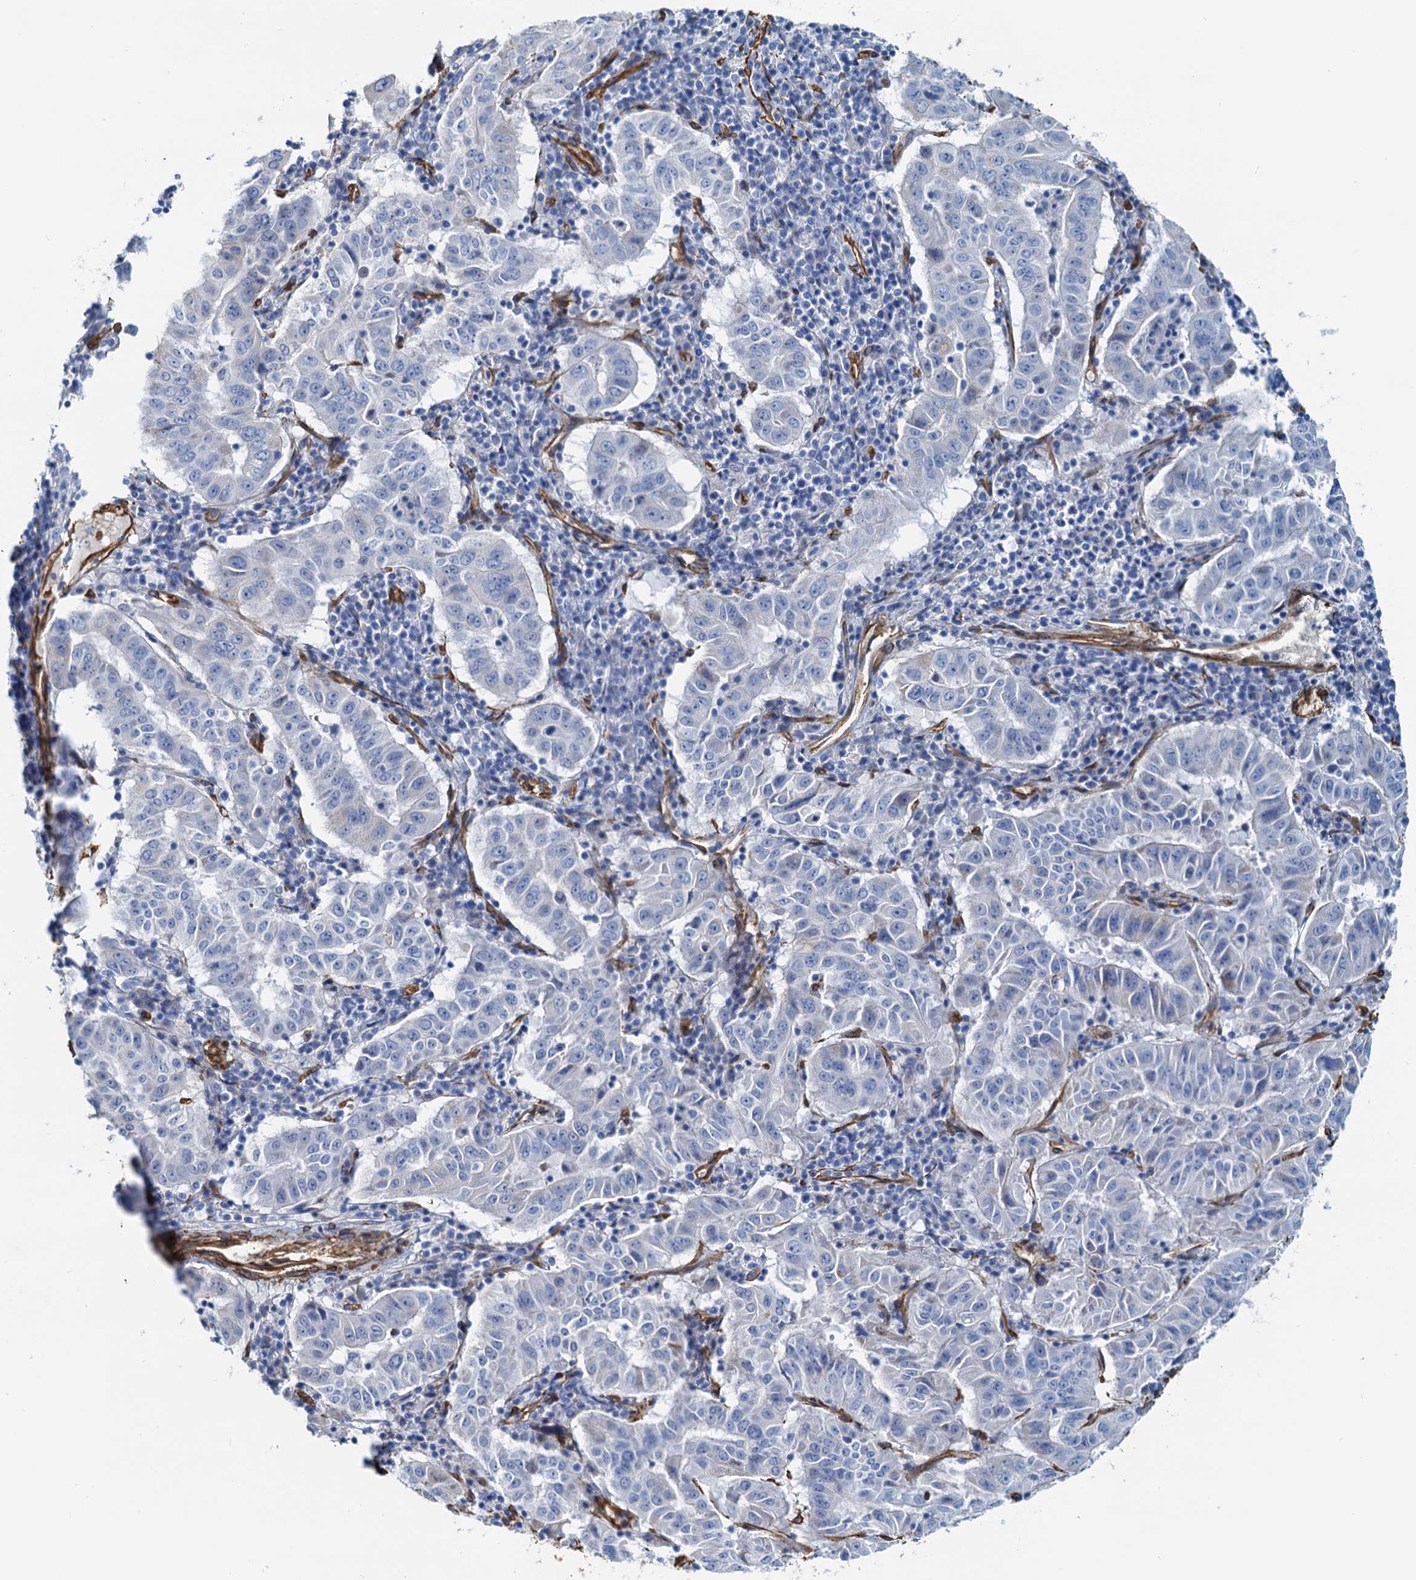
{"staining": {"intensity": "negative", "quantity": "none", "location": "none"}, "tissue": "pancreatic cancer", "cell_type": "Tumor cells", "image_type": "cancer", "snomed": [{"axis": "morphology", "description": "Adenocarcinoma, NOS"}, {"axis": "topography", "description": "Pancreas"}], "caption": "Tumor cells are negative for brown protein staining in pancreatic cancer.", "gene": "DGKG", "patient": {"sex": "male", "age": 63}}